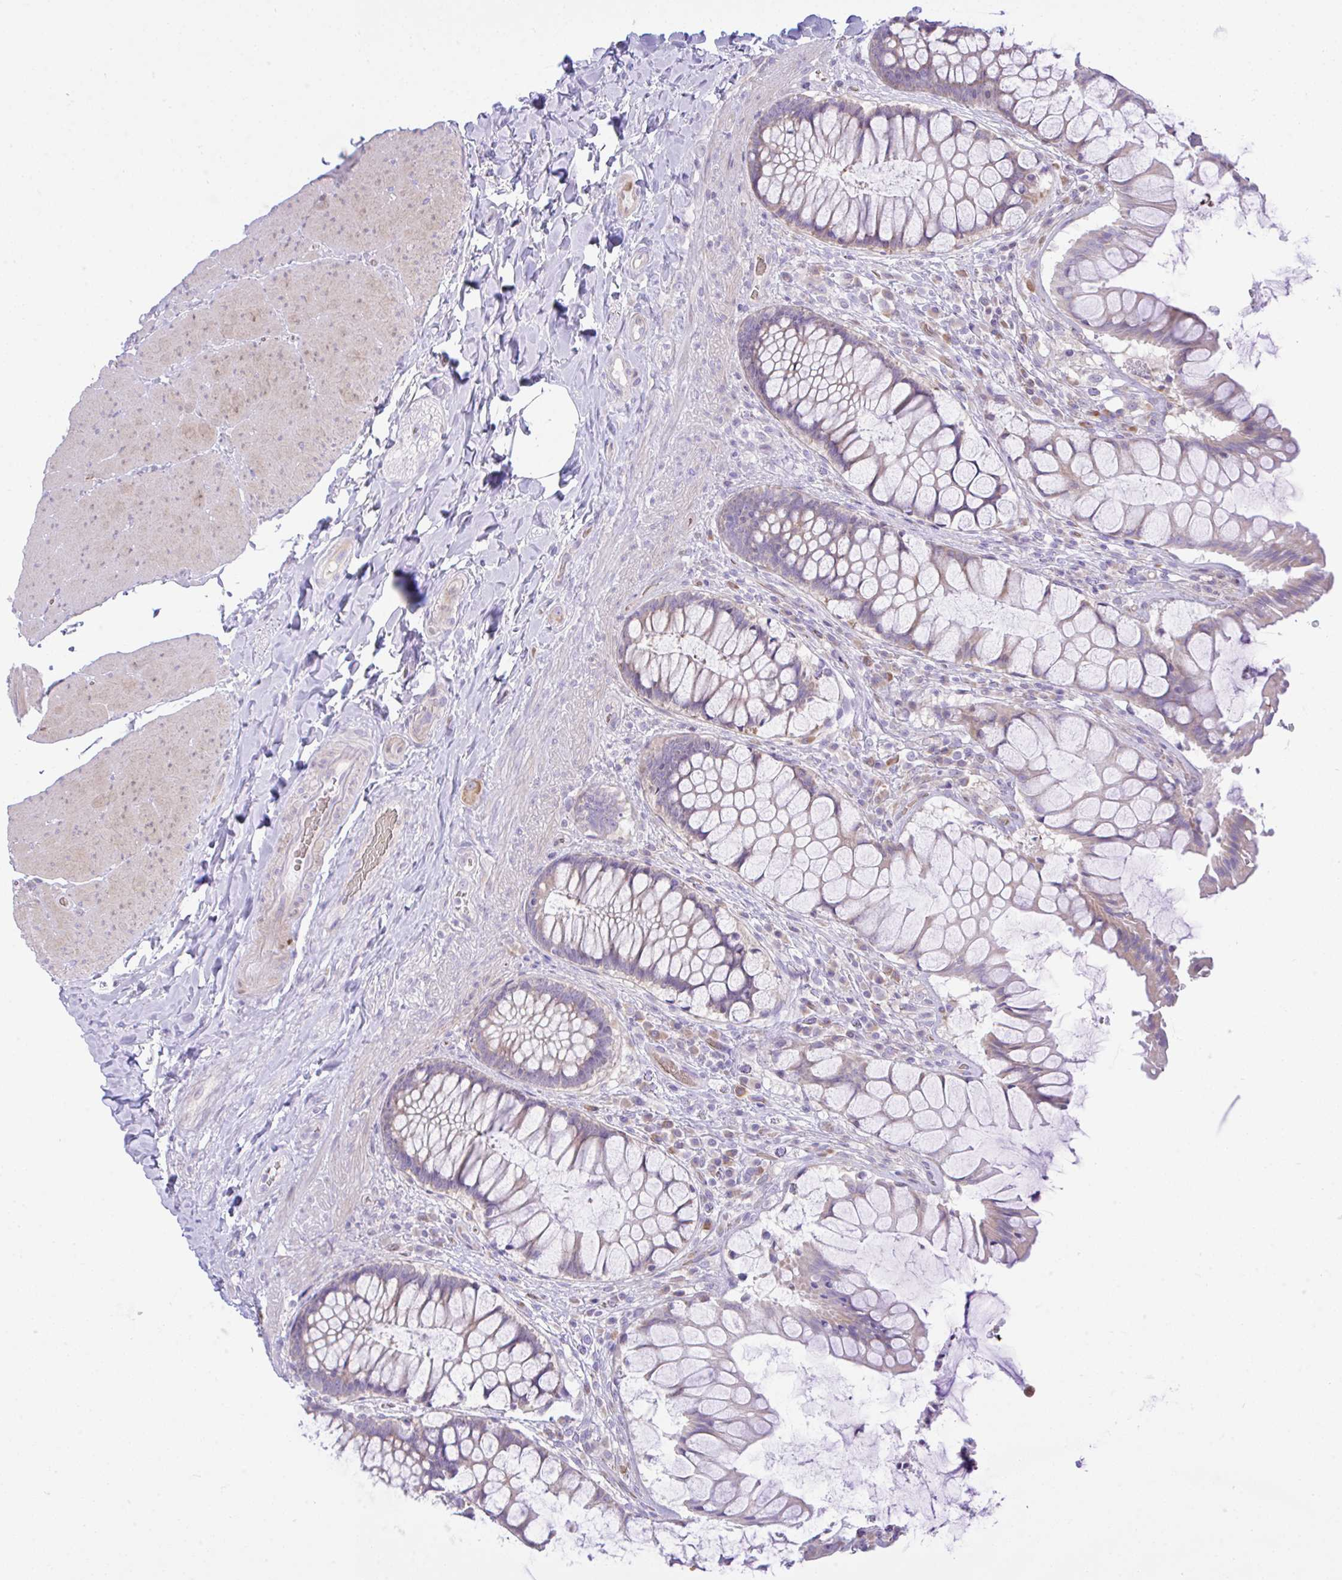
{"staining": {"intensity": "moderate", "quantity": "25%-75%", "location": "cytoplasmic/membranous"}, "tissue": "rectum", "cell_type": "Glandular cells", "image_type": "normal", "snomed": [{"axis": "morphology", "description": "Normal tissue, NOS"}, {"axis": "topography", "description": "Rectum"}], "caption": "Immunohistochemical staining of unremarkable human rectum exhibits 25%-75% levels of moderate cytoplasmic/membranous protein expression in about 25%-75% of glandular cells.", "gene": "EEF1A1", "patient": {"sex": "female", "age": 58}}